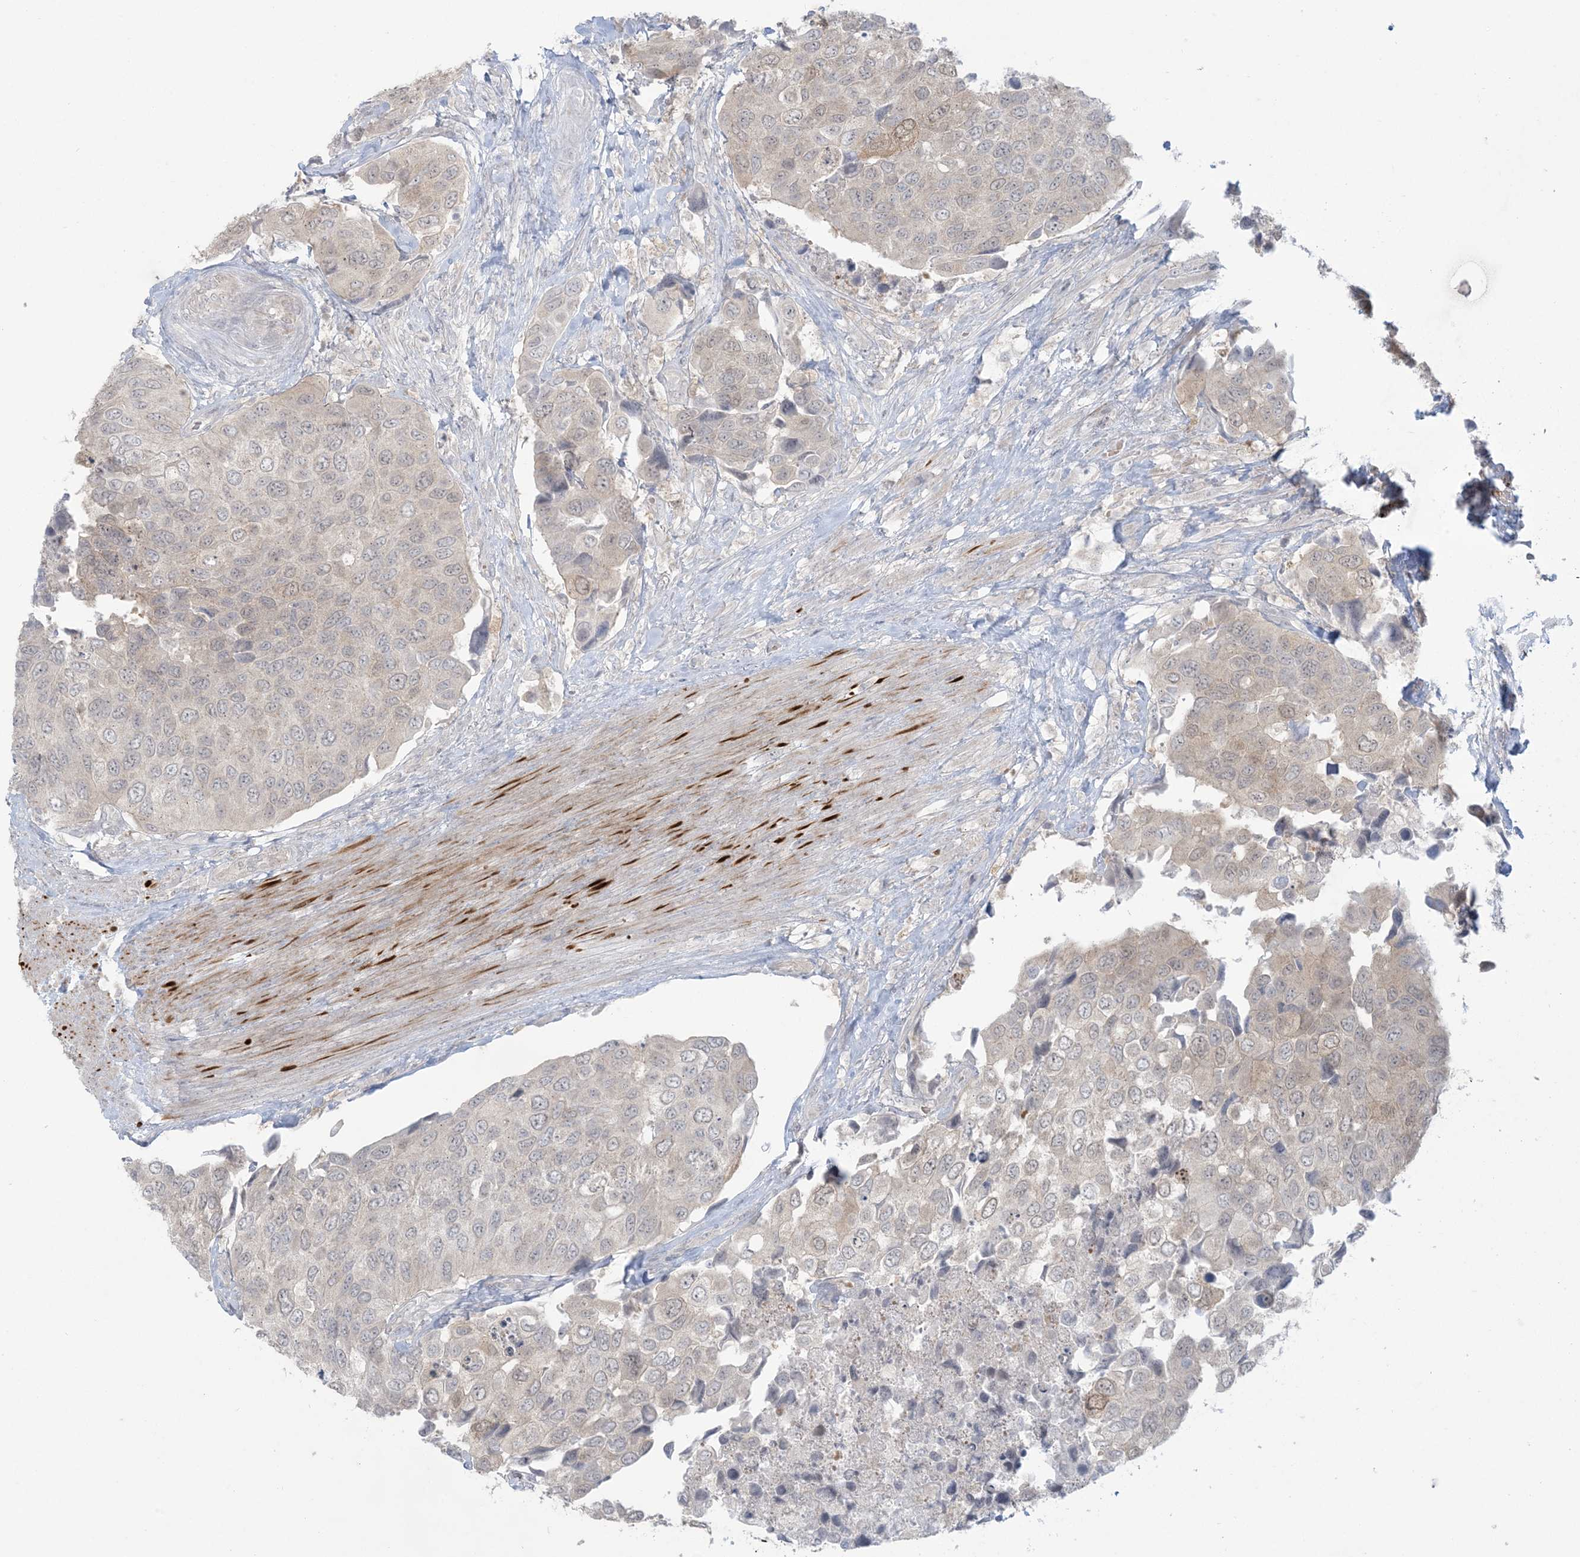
{"staining": {"intensity": "weak", "quantity": "25%-75%", "location": "cytoplasmic/membranous,nuclear"}, "tissue": "urothelial cancer", "cell_type": "Tumor cells", "image_type": "cancer", "snomed": [{"axis": "morphology", "description": "Urothelial carcinoma, High grade"}, {"axis": "topography", "description": "Urinary bladder"}], "caption": "Urothelial cancer tissue demonstrates weak cytoplasmic/membranous and nuclear staining in about 25%-75% of tumor cells, visualized by immunohistochemistry. Using DAB (3,3'-diaminobenzidine) (brown) and hematoxylin (blue) stains, captured at high magnification using brightfield microscopy.", "gene": "NRBP2", "patient": {"sex": "male", "age": 74}}